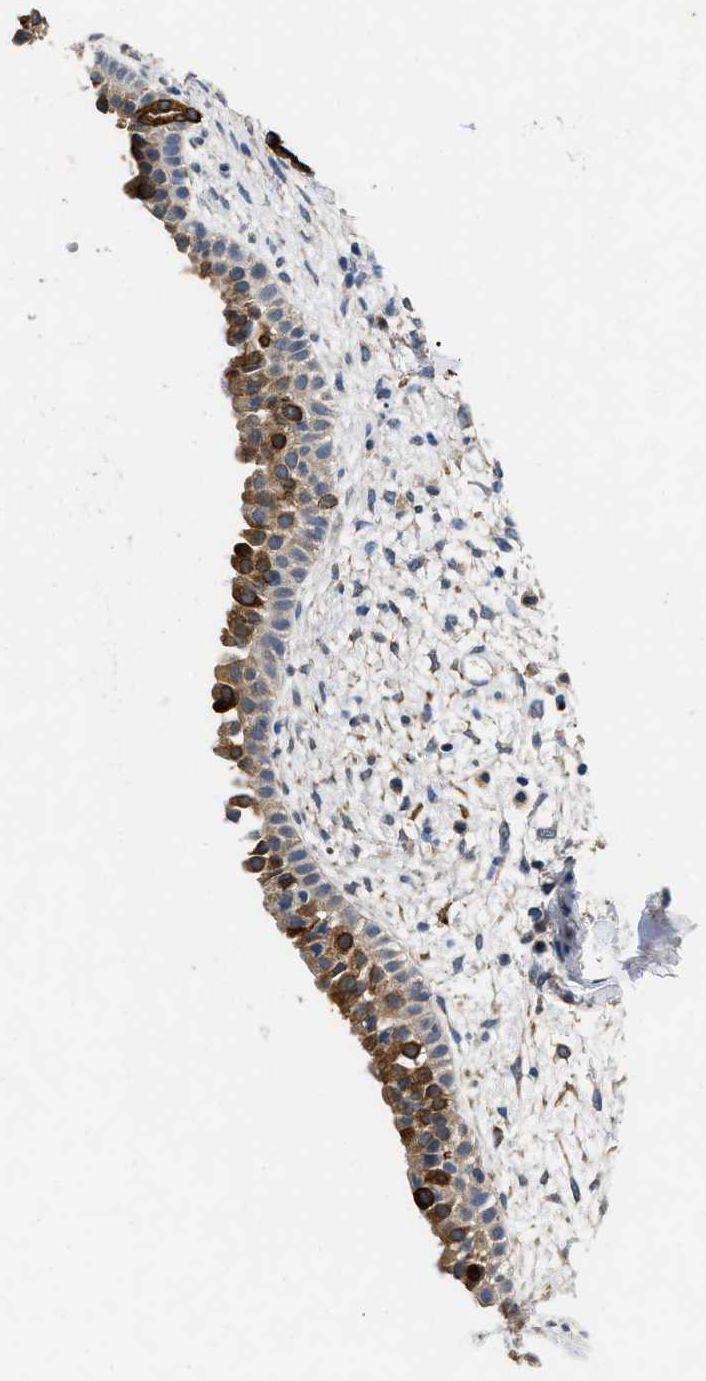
{"staining": {"intensity": "moderate", "quantity": ">75%", "location": "cytoplasmic/membranous"}, "tissue": "nasopharynx", "cell_type": "Respiratory epithelial cells", "image_type": "normal", "snomed": [{"axis": "morphology", "description": "Normal tissue, NOS"}, {"axis": "topography", "description": "Nasopharynx"}], "caption": "Immunohistochemical staining of unremarkable nasopharynx reveals medium levels of moderate cytoplasmic/membranous positivity in about >75% of respiratory epithelial cells.", "gene": "CTNNA1", "patient": {"sex": "male", "age": 22}}